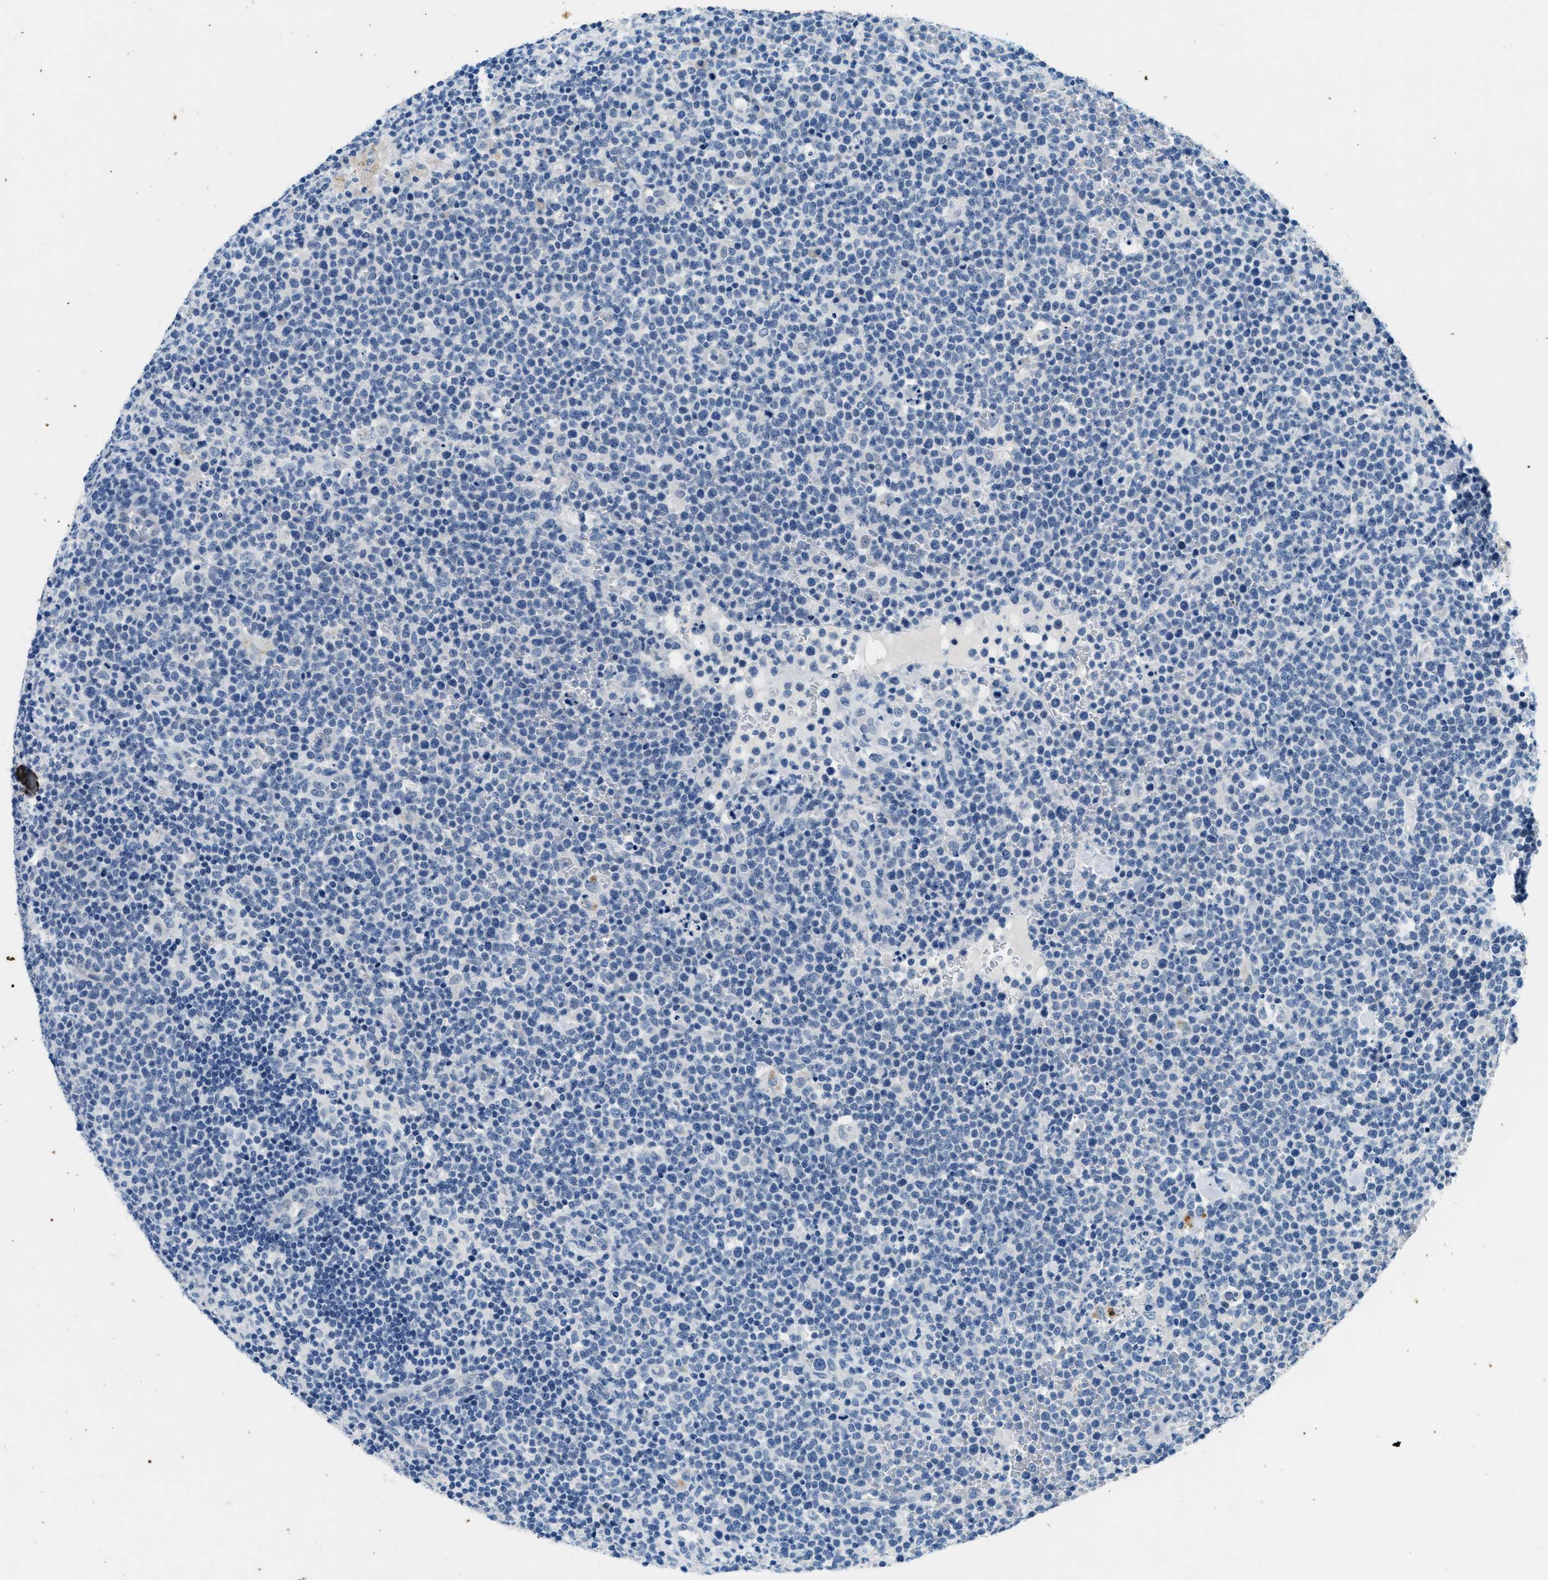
{"staining": {"intensity": "negative", "quantity": "none", "location": "none"}, "tissue": "lymphoma", "cell_type": "Tumor cells", "image_type": "cancer", "snomed": [{"axis": "morphology", "description": "Malignant lymphoma, non-Hodgkin's type, High grade"}, {"axis": "topography", "description": "Lymph node"}], "caption": "Lymphoma stained for a protein using immunohistochemistry exhibits no staining tumor cells.", "gene": "CFAP20", "patient": {"sex": "male", "age": 61}}